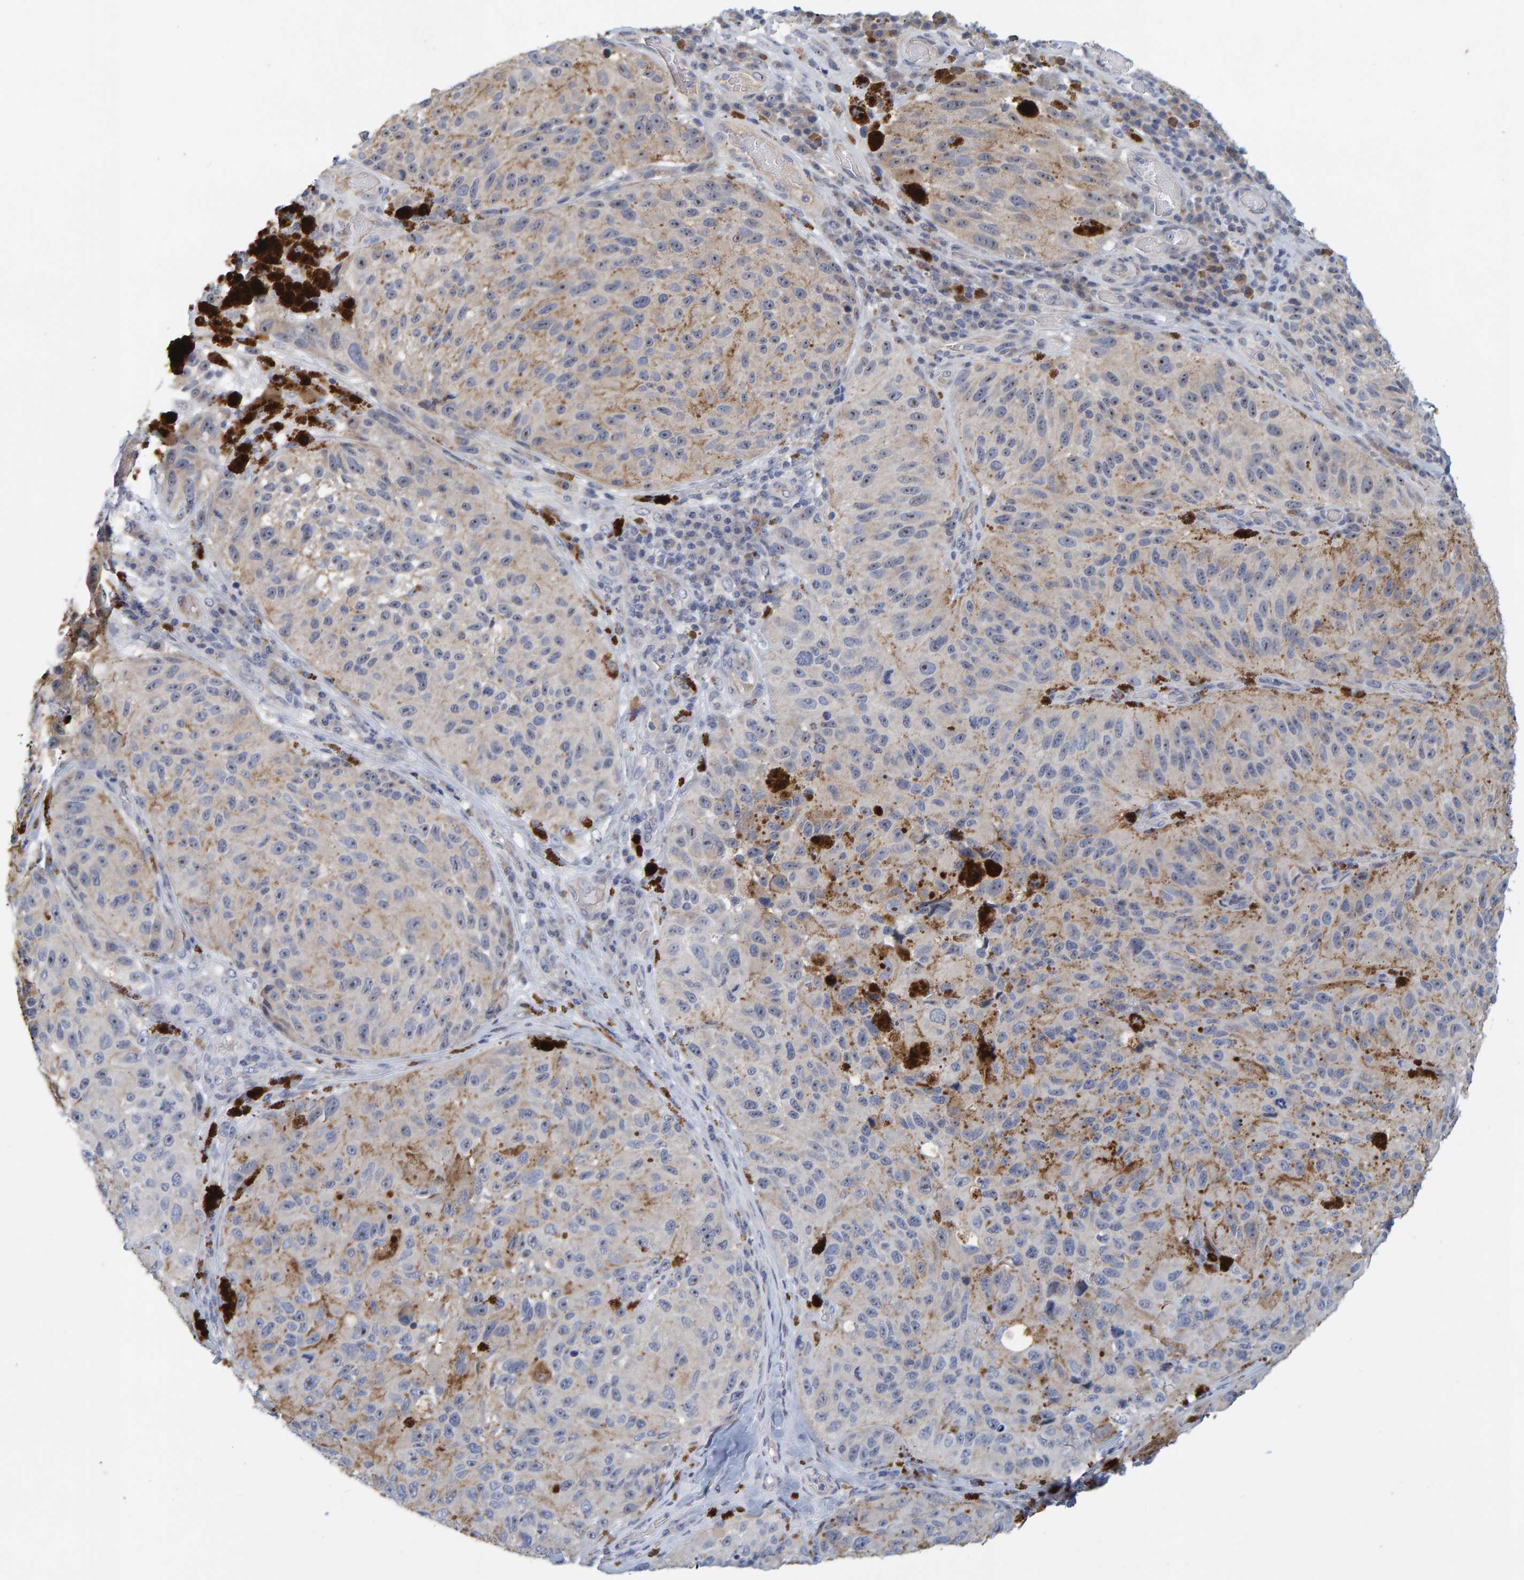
{"staining": {"intensity": "weak", "quantity": "25%-75%", "location": "cytoplasmic/membranous"}, "tissue": "melanoma", "cell_type": "Tumor cells", "image_type": "cancer", "snomed": [{"axis": "morphology", "description": "Malignant melanoma, NOS"}, {"axis": "topography", "description": "Skin"}], "caption": "A histopathology image of malignant melanoma stained for a protein shows weak cytoplasmic/membranous brown staining in tumor cells.", "gene": "ZNF77", "patient": {"sex": "female", "age": 73}}